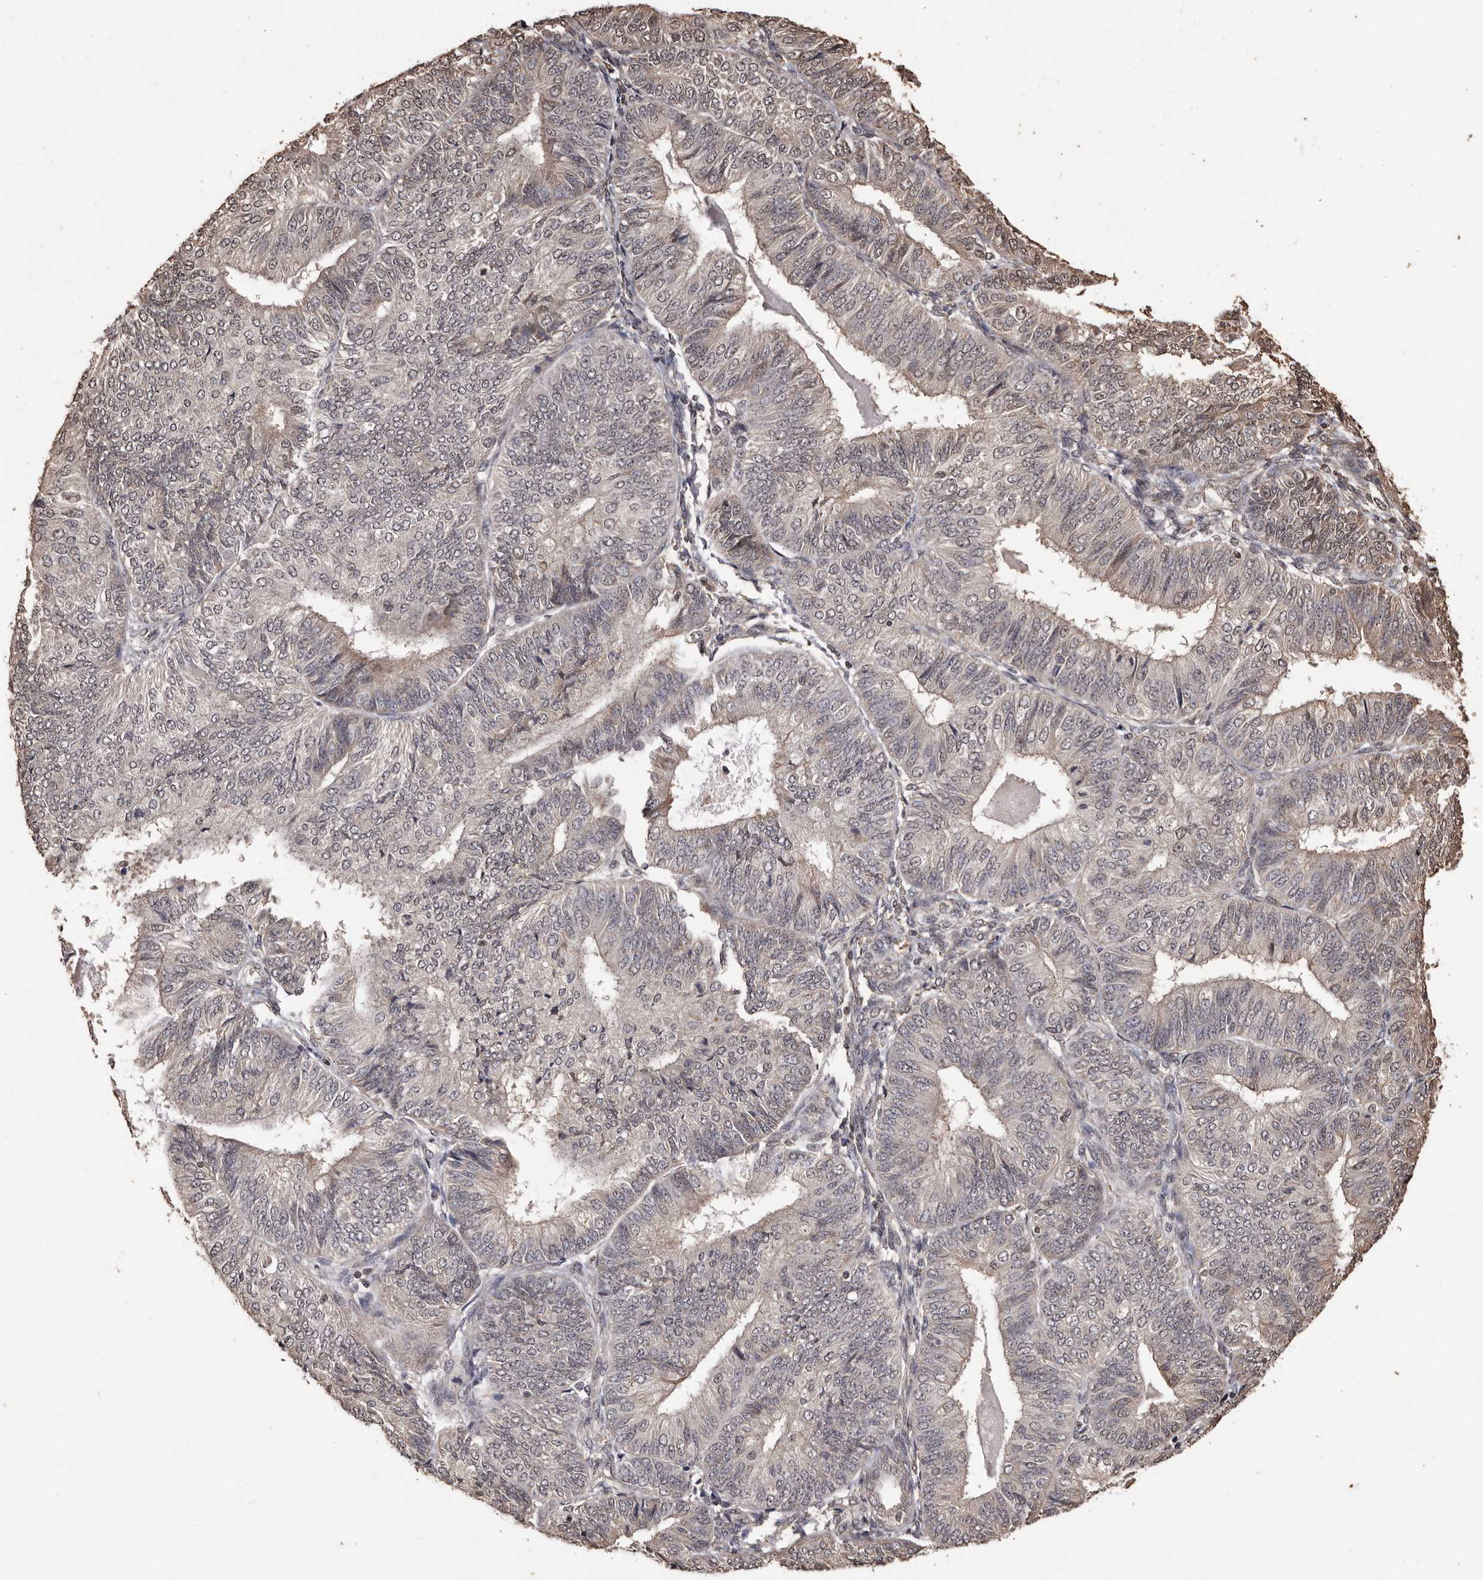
{"staining": {"intensity": "negative", "quantity": "none", "location": "none"}, "tissue": "endometrial cancer", "cell_type": "Tumor cells", "image_type": "cancer", "snomed": [{"axis": "morphology", "description": "Adenocarcinoma, NOS"}, {"axis": "topography", "description": "Endometrium"}], "caption": "An image of endometrial adenocarcinoma stained for a protein displays no brown staining in tumor cells.", "gene": "NAV1", "patient": {"sex": "female", "age": 58}}